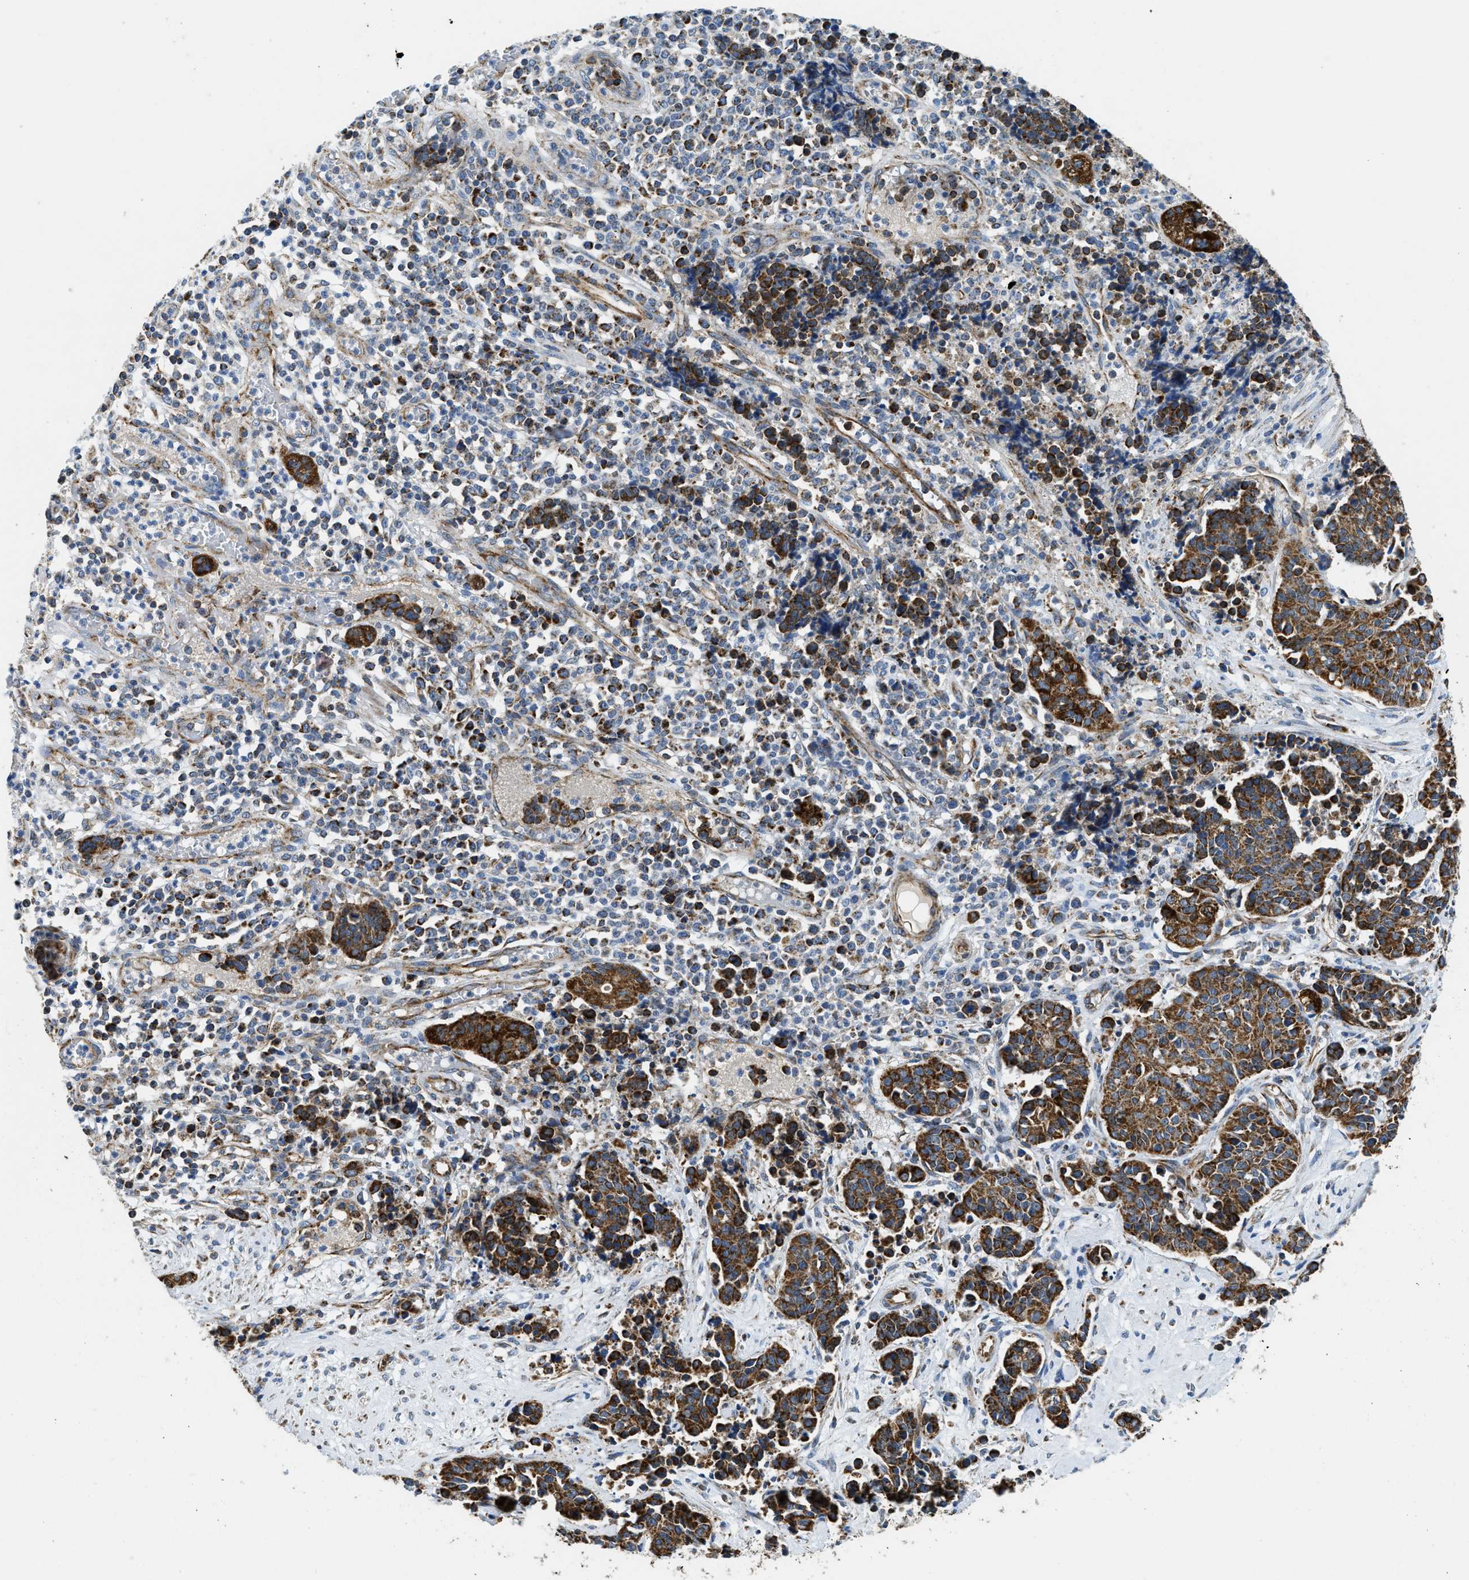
{"staining": {"intensity": "strong", "quantity": ">75%", "location": "cytoplasmic/membranous"}, "tissue": "cervical cancer", "cell_type": "Tumor cells", "image_type": "cancer", "snomed": [{"axis": "morphology", "description": "Squamous cell carcinoma, NOS"}, {"axis": "topography", "description": "Cervix"}], "caption": "Cervical squamous cell carcinoma tissue reveals strong cytoplasmic/membranous expression in about >75% of tumor cells, visualized by immunohistochemistry. (DAB (3,3'-diaminobenzidine) IHC, brown staining for protein, blue staining for nuclei).", "gene": "STK33", "patient": {"sex": "female", "age": 35}}